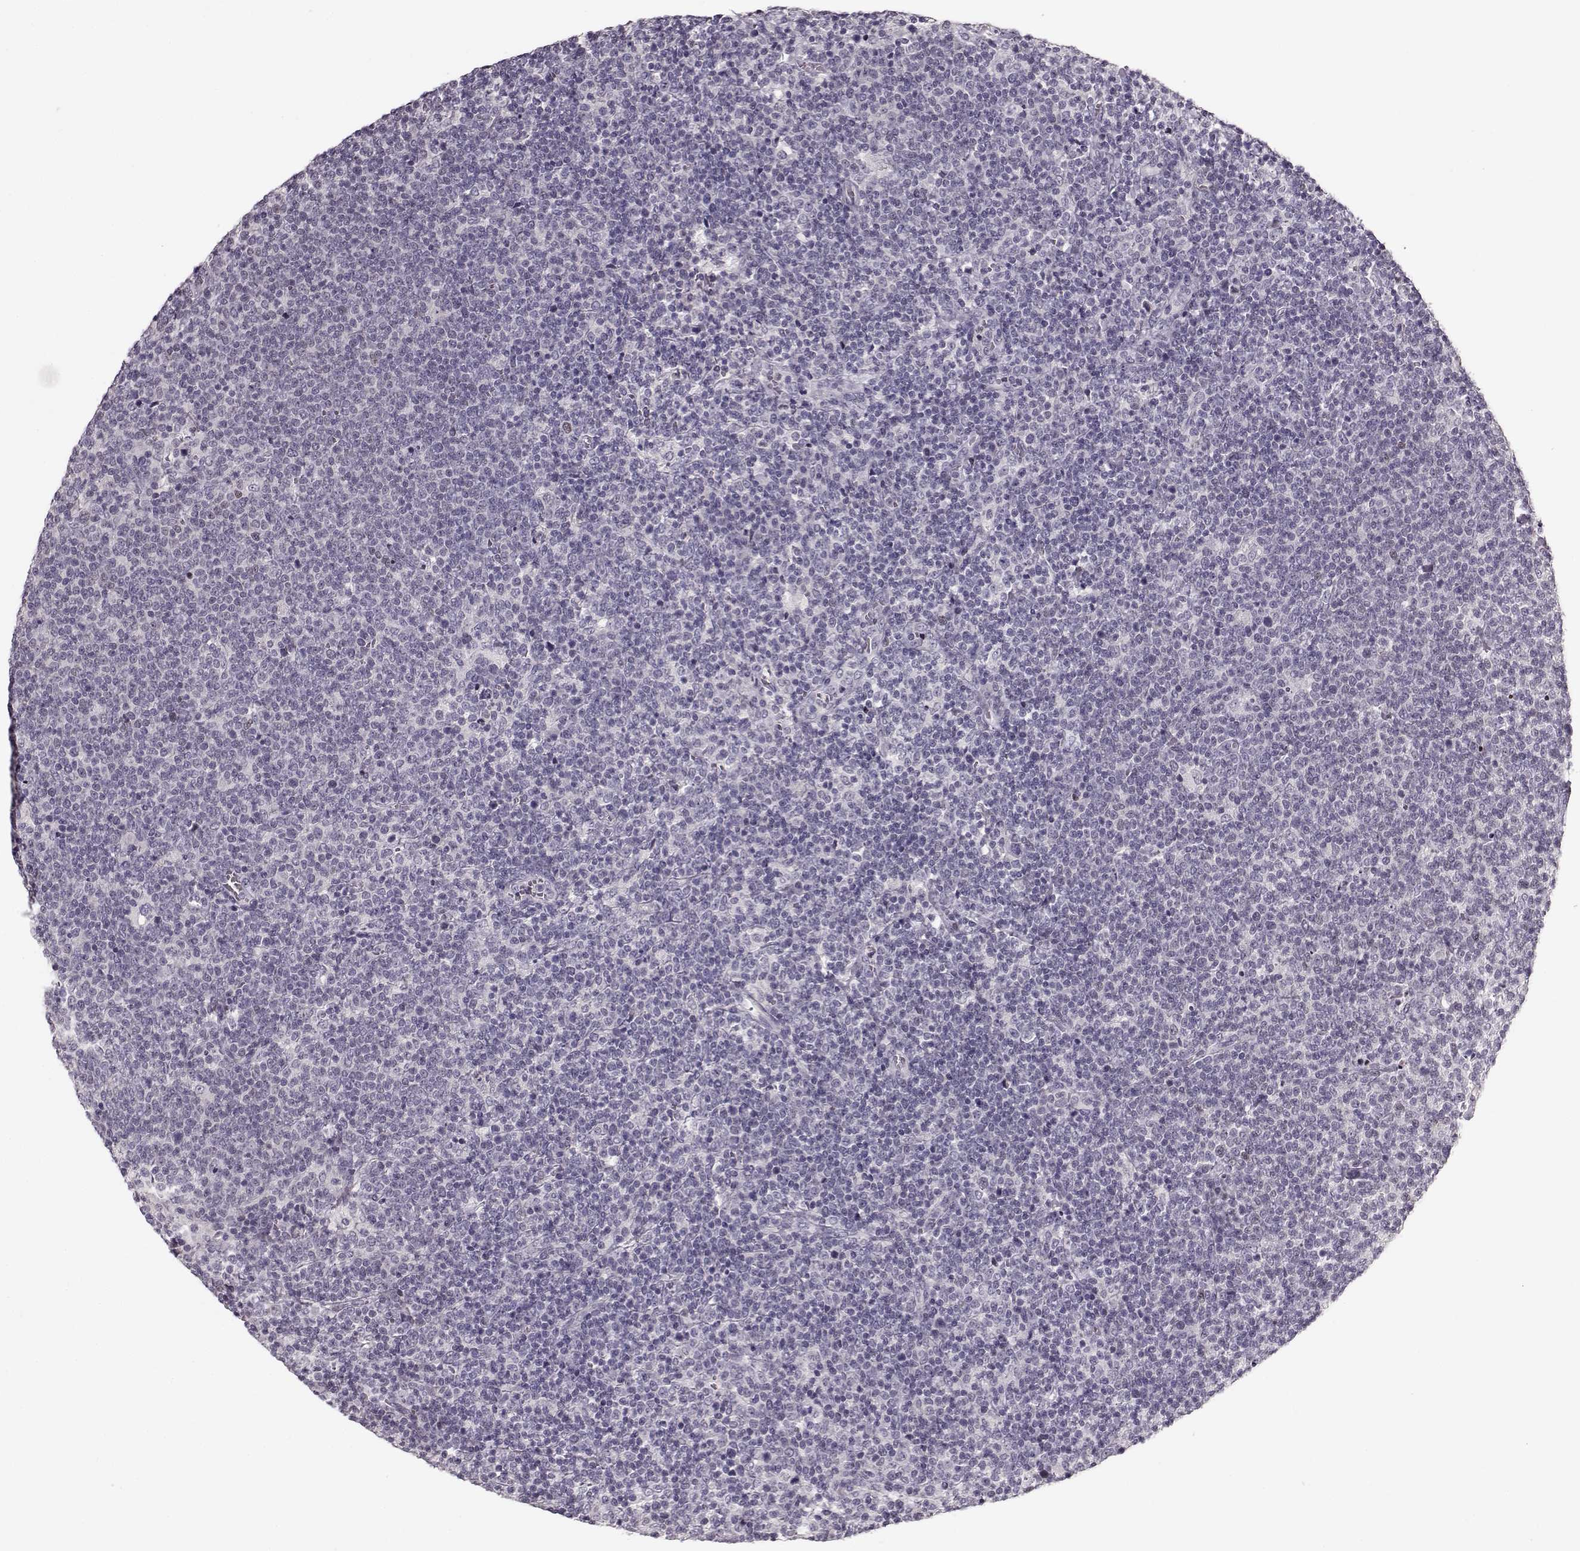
{"staining": {"intensity": "negative", "quantity": "none", "location": "none"}, "tissue": "lymphoma", "cell_type": "Tumor cells", "image_type": "cancer", "snomed": [{"axis": "morphology", "description": "Malignant lymphoma, non-Hodgkin's type, High grade"}, {"axis": "topography", "description": "Lymph node"}], "caption": "A photomicrograph of malignant lymphoma, non-Hodgkin's type (high-grade) stained for a protein demonstrates no brown staining in tumor cells.", "gene": "RP1L1", "patient": {"sex": "male", "age": 61}}